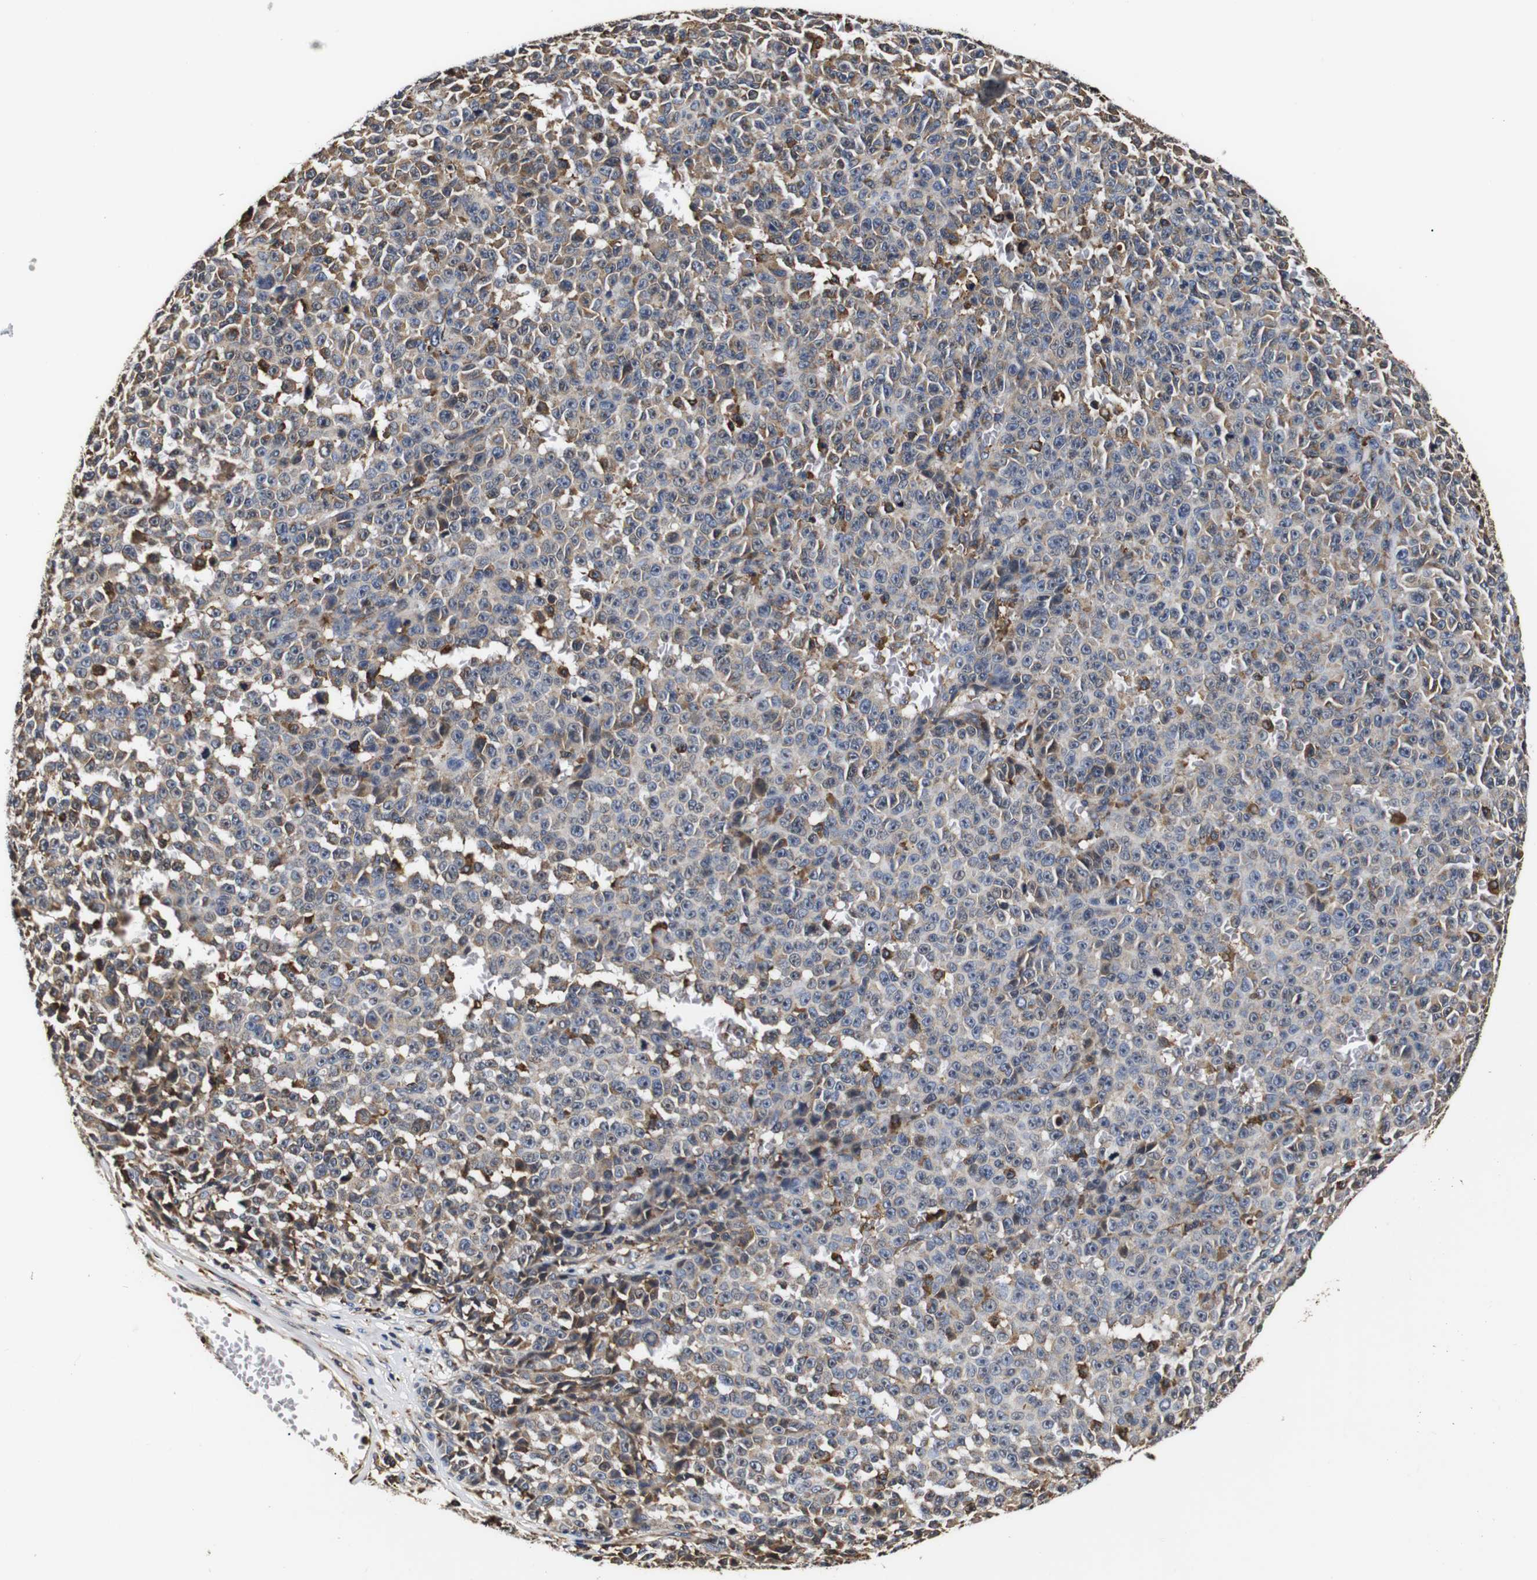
{"staining": {"intensity": "weak", "quantity": "25%-75%", "location": "cytoplasmic/membranous"}, "tissue": "melanoma", "cell_type": "Tumor cells", "image_type": "cancer", "snomed": [{"axis": "morphology", "description": "Malignant melanoma, NOS"}, {"axis": "topography", "description": "Skin"}], "caption": "Malignant melanoma stained with a brown dye demonstrates weak cytoplasmic/membranous positive staining in approximately 25%-75% of tumor cells.", "gene": "HHIP", "patient": {"sex": "female", "age": 82}}